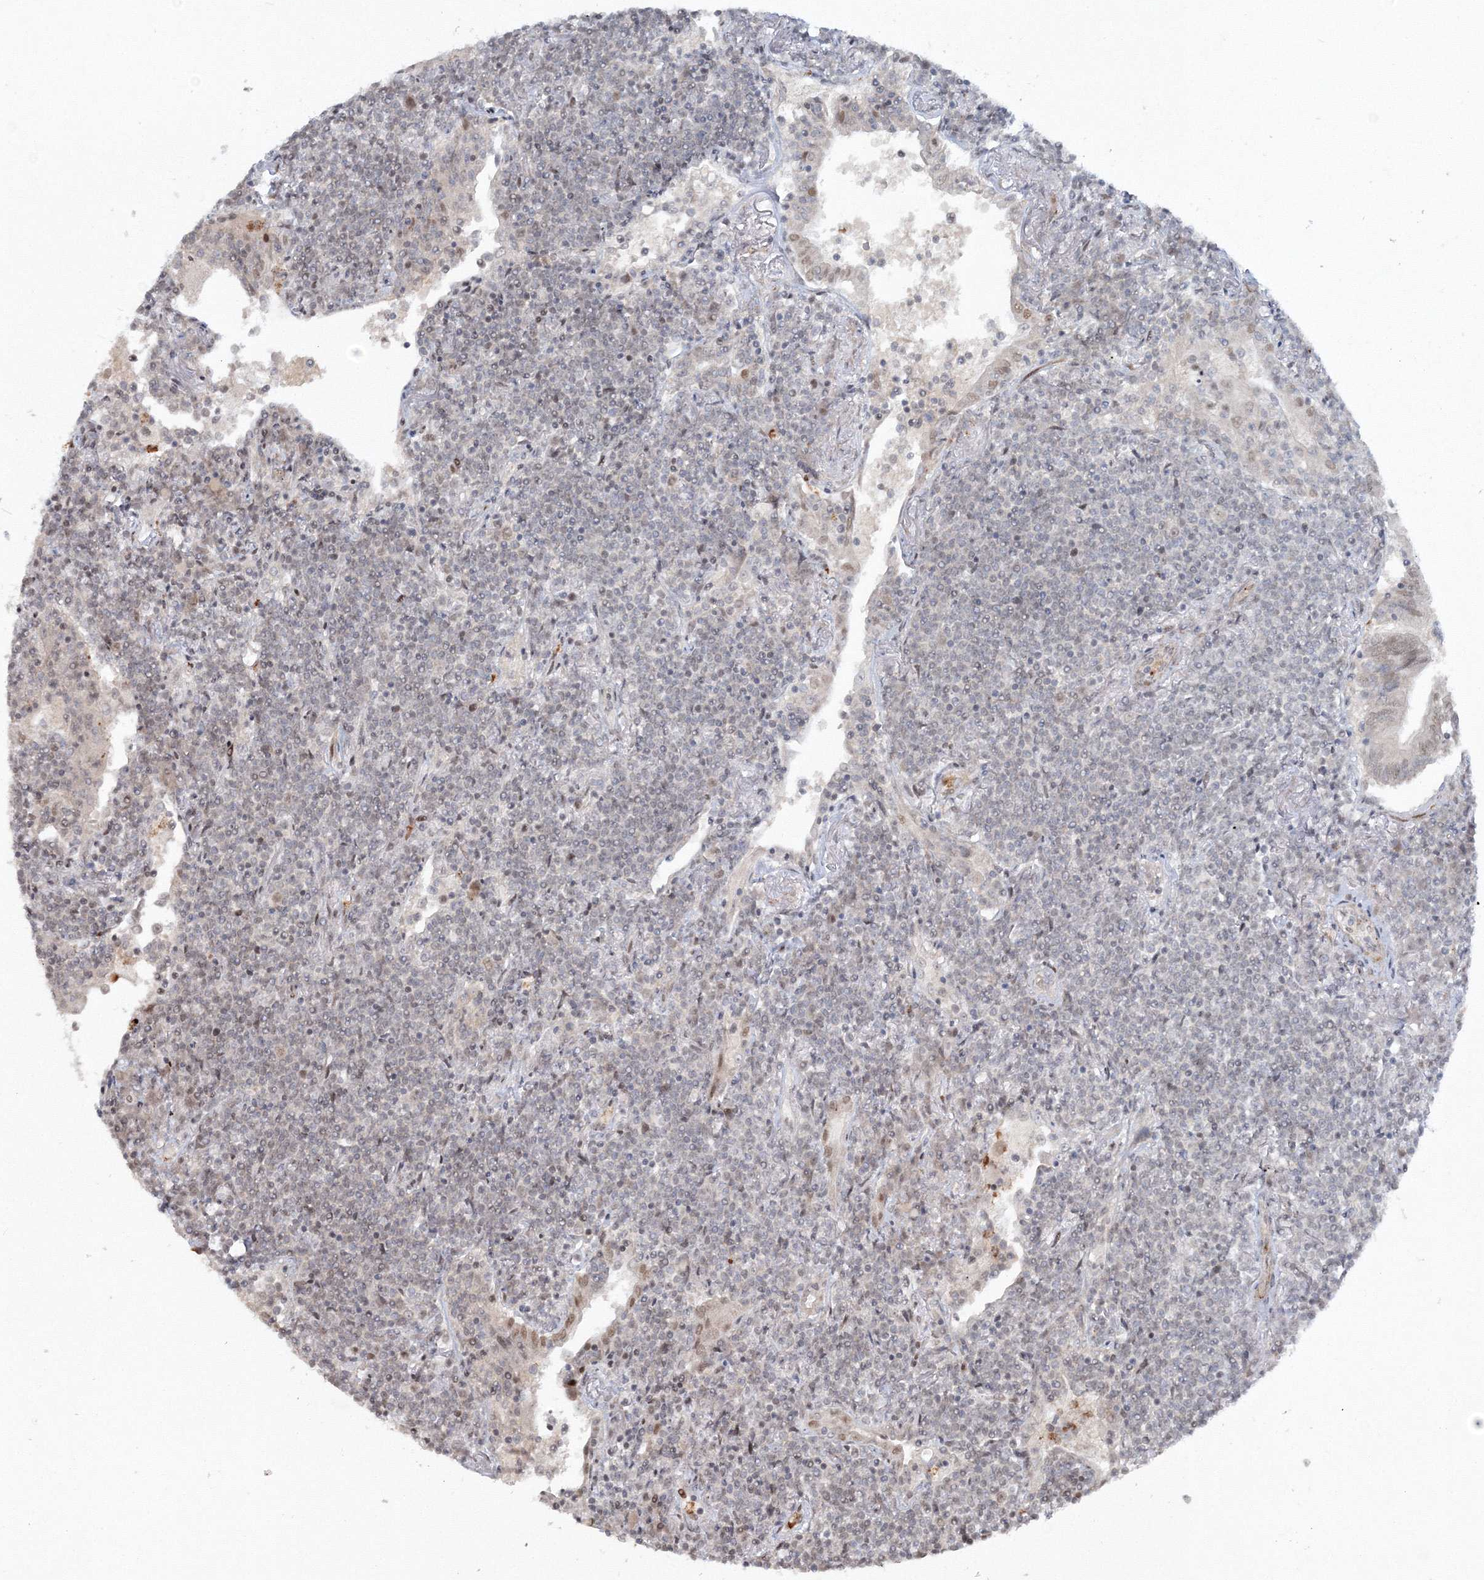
{"staining": {"intensity": "negative", "quantity": "none", "location": "none"}, "tissue": "lymphoma", "cell_type": "Tumor cells", "image_type": "cancer", "snomed": [{"axis": "morphology", "description": "Malignant lymphoma, non-Hodgkin's type, Low grade"}, {"axis": "topography", "description": "Lung"}], "caption": "Tumor cells show no significant expression in malignant lymphoma, non-Hodgkin's type (low-grade).", "gene": "C3orf33", "patient": {"sex": "female", "age": 71}}